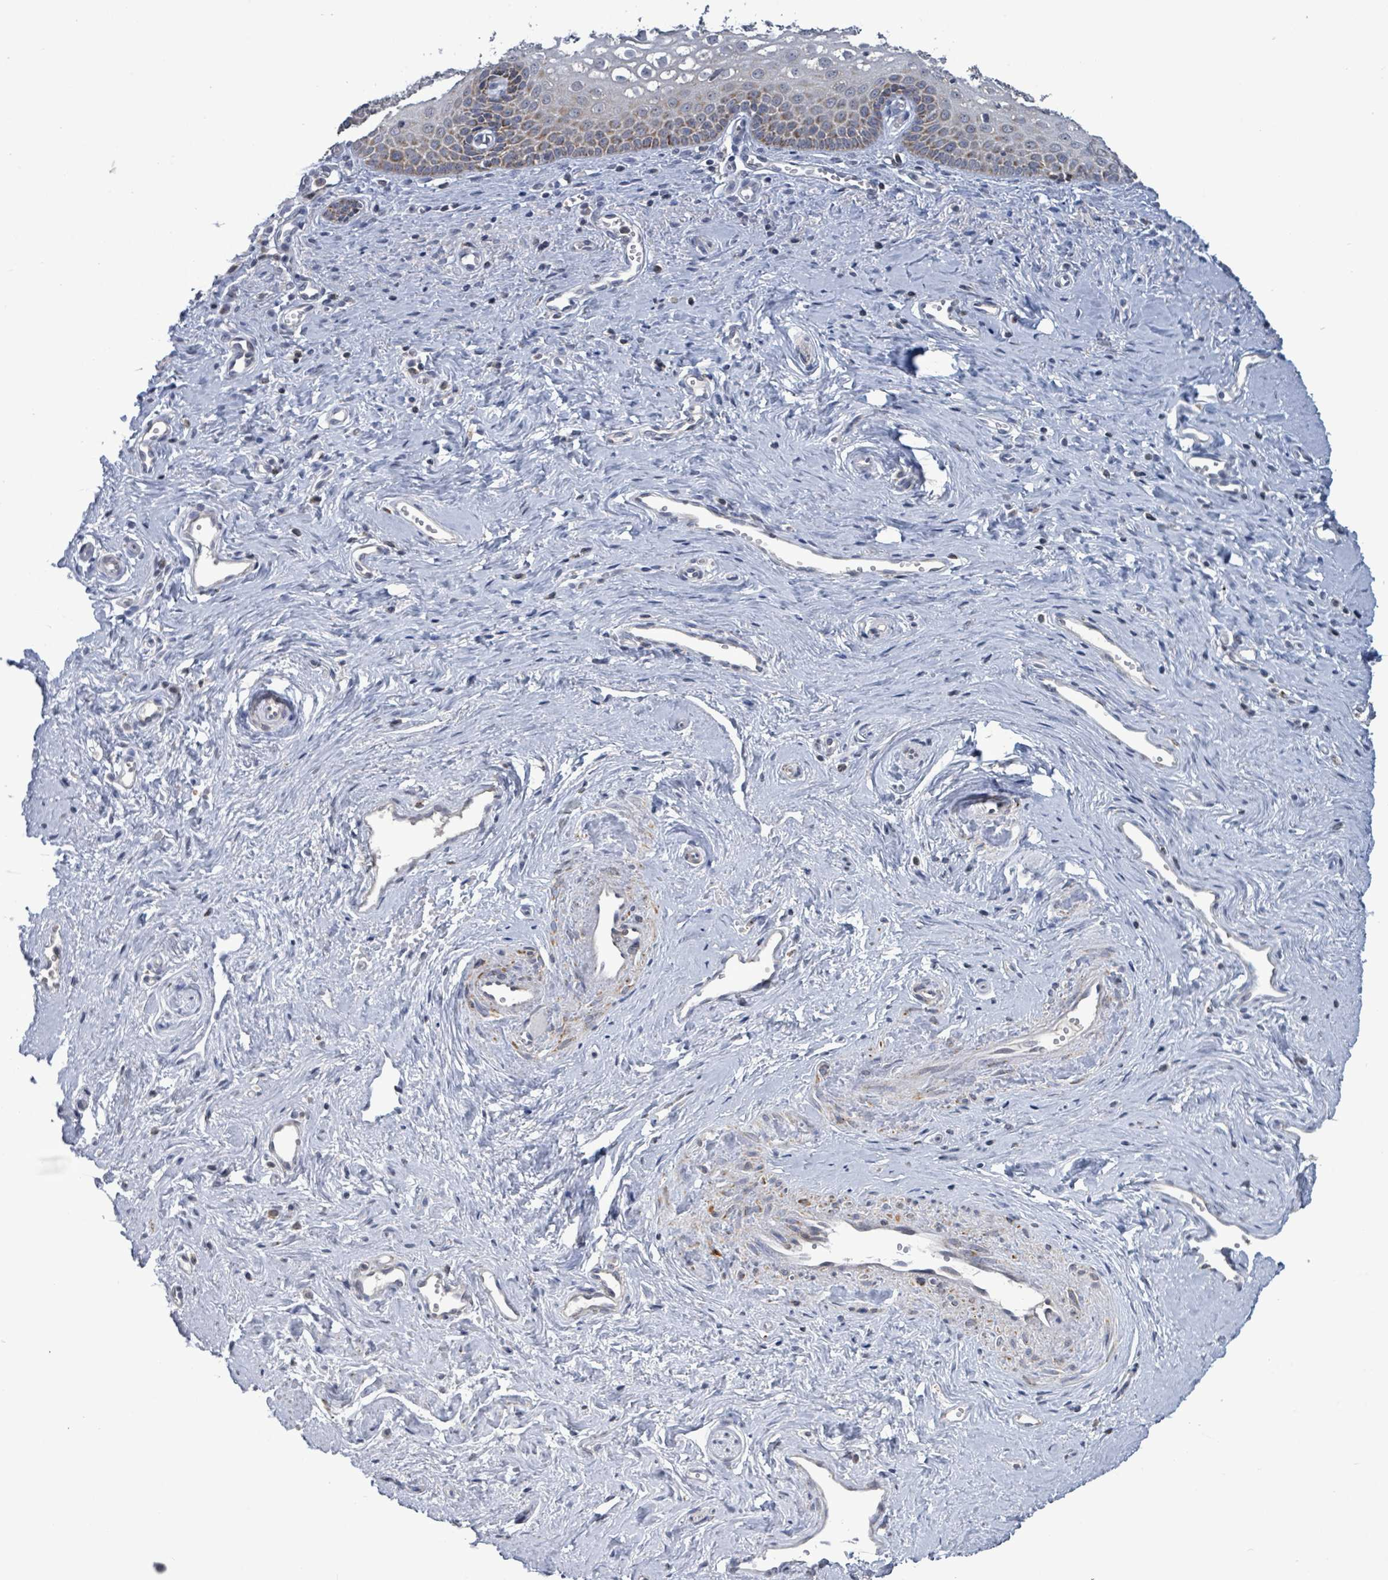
{"staining": {"intensity": "weak", "quantity": "25%-75%", "location": "cytoplasmic/membranous"}, "tissue": "vagina", "cell_type": "Squamous epithelial cells", "image_type": "normal", "snomed": [{"axis": "morphology", "description": "Normal tissue, NOS"}, {"axis": "topography", "description": "Vagina"}], "caption": "Protein analysis of benign vagina displays weak cytoplasmic/membranous expression in approximately 25%-75% of squamous epithelial cells.", "gene": "COQ10B", "patient": {"sex": "female", "age": 59}}